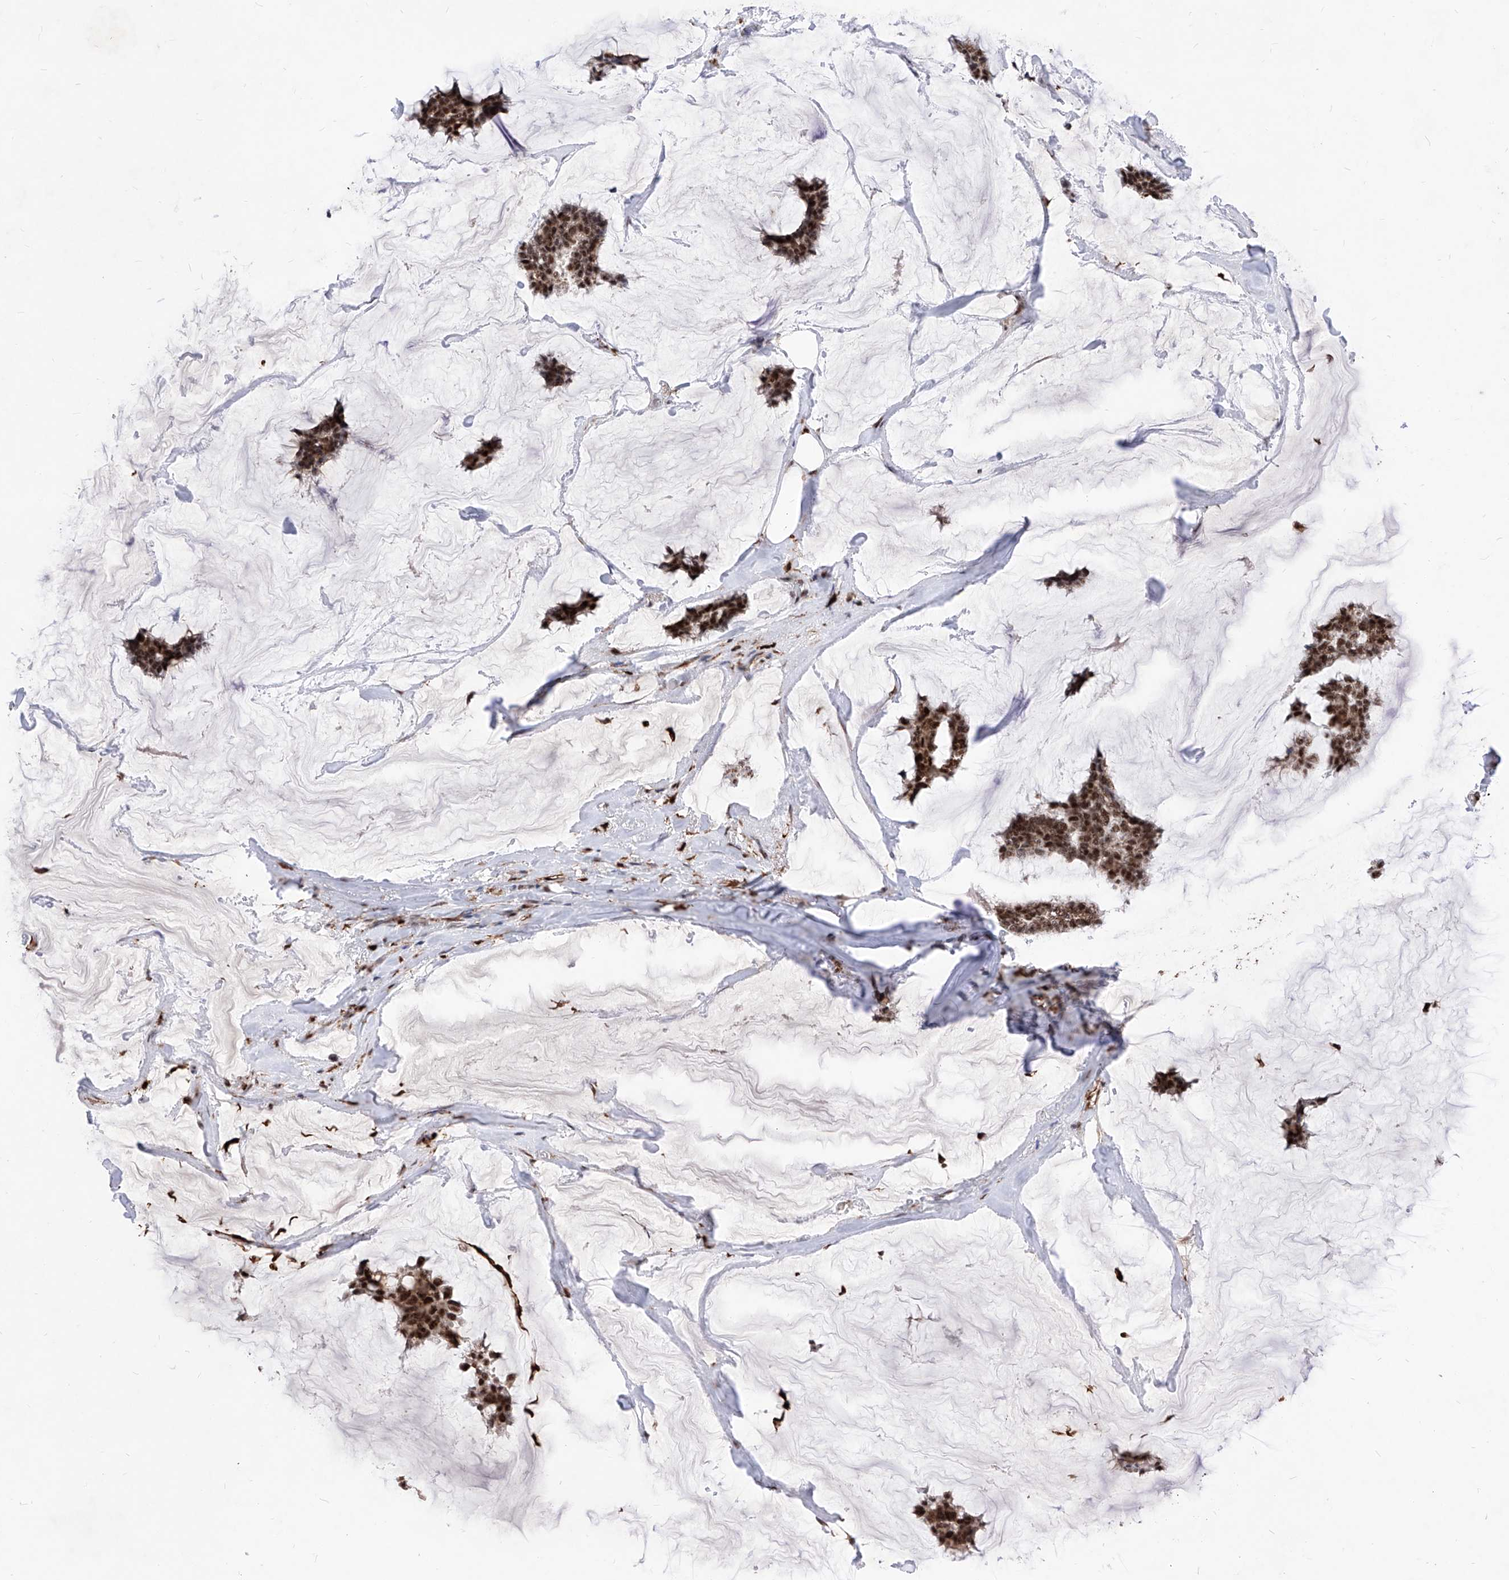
{"staining": {"intensity": "strong", "quantity": ">75%", "location": "nuclear"}, "tissue": "breast cancer", "cell_type": "Tumor cells", "image_type": "cancer", "snomed": [{"axis": "morphology", "description": "Duct carcinoma"}, {"axis": "topography", "description": "Breast"}], "caption": "Infiltrating ductal carcinoma (breast) stained for a protein (brown) shows strong nuclear positive positivity in approximately >75% of tumor cells.", "gene": "PHF5A", "patient": {"sex": "female", "age": 93}}